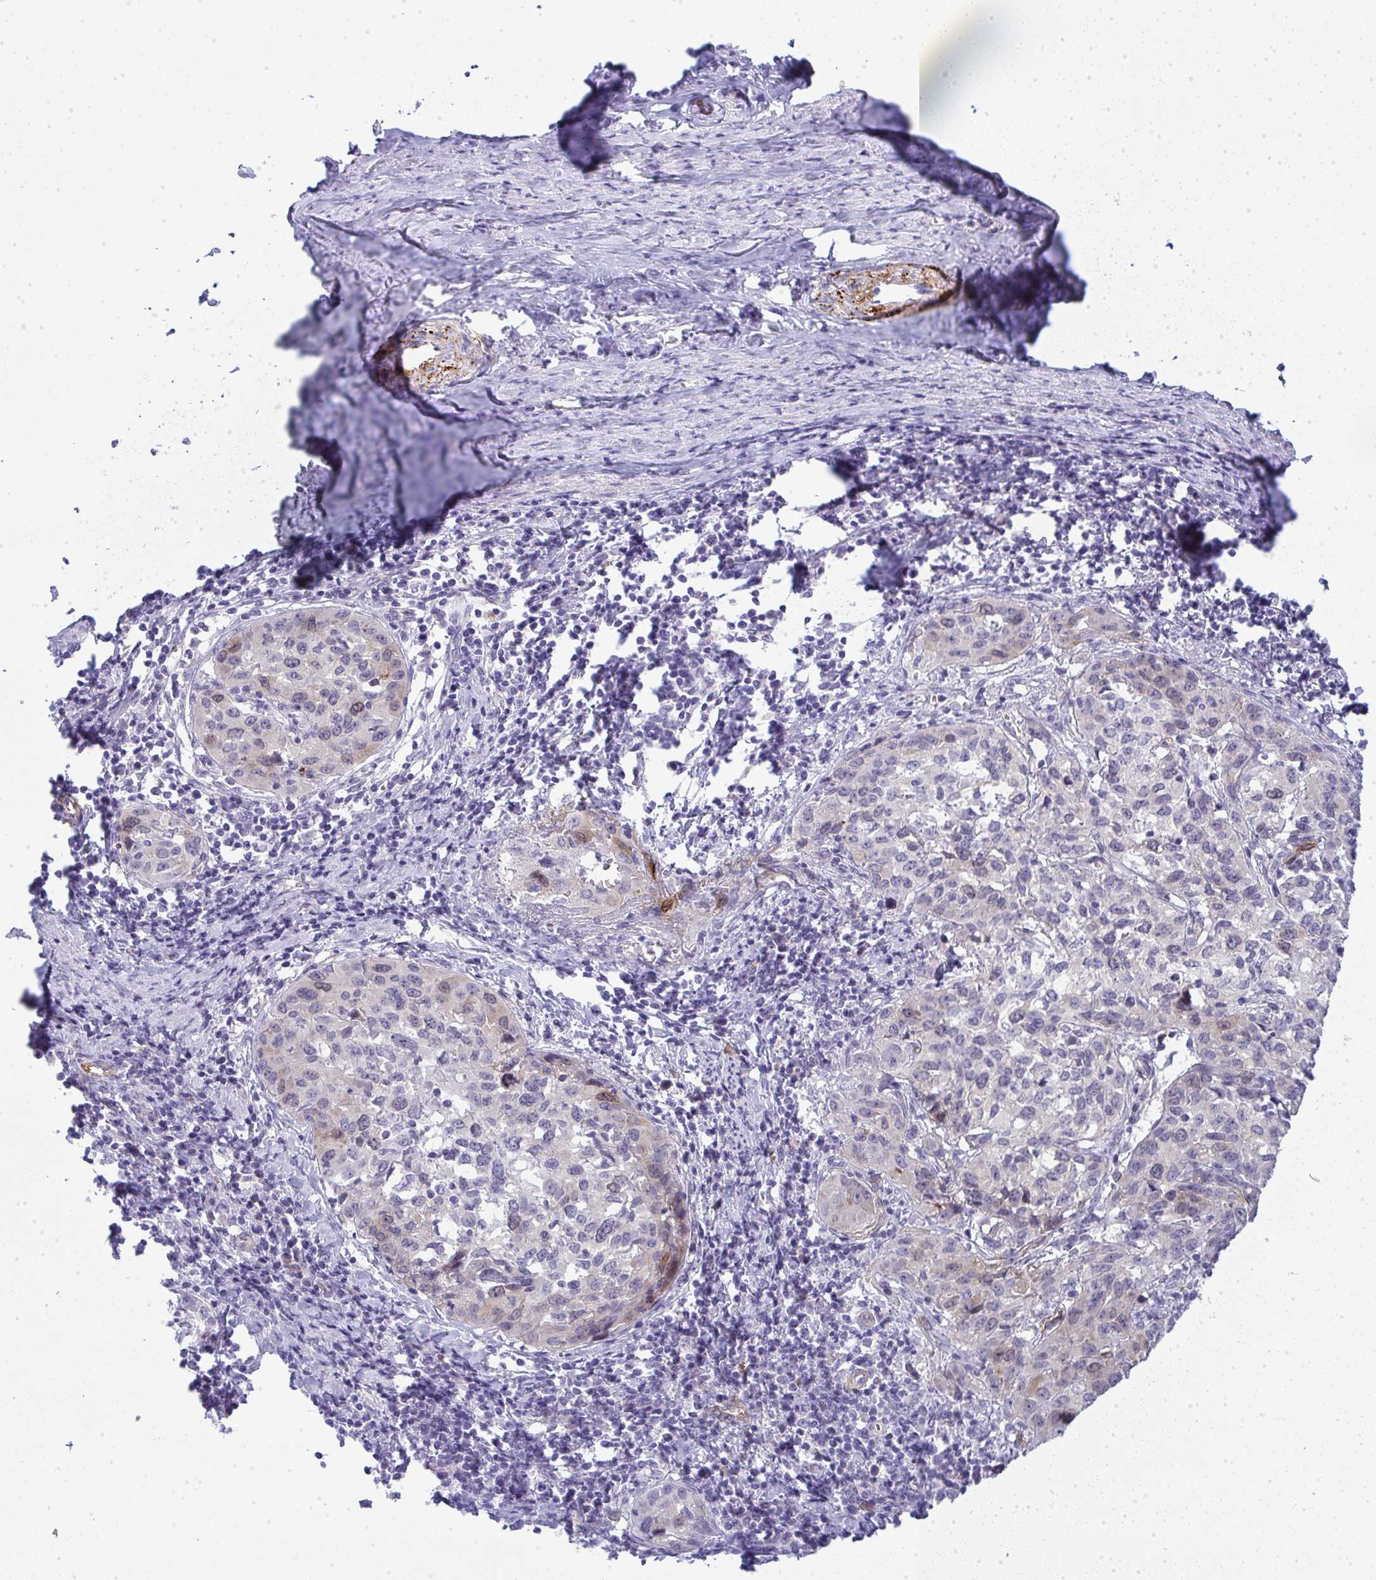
{"staining": {"intensity": "weak", "quantity": "<25%", "location": "cytoplasmic/membranous,nuclear"}, "tissue": "cervical cancer", "cell_type": "Tumor cells", "image_type": "cancer", "snomed": [{"axis": "morphology", "description": "Squamous cell carcinoma, NOS"}, {"axis": "topography", "description": "Cervix"}], "caption": "An image of cervical cancer stained for a protein displays no brown staining in tumor cells.", "gene": "UBE2S", "patient": {"sex": "female", "age": 51}}